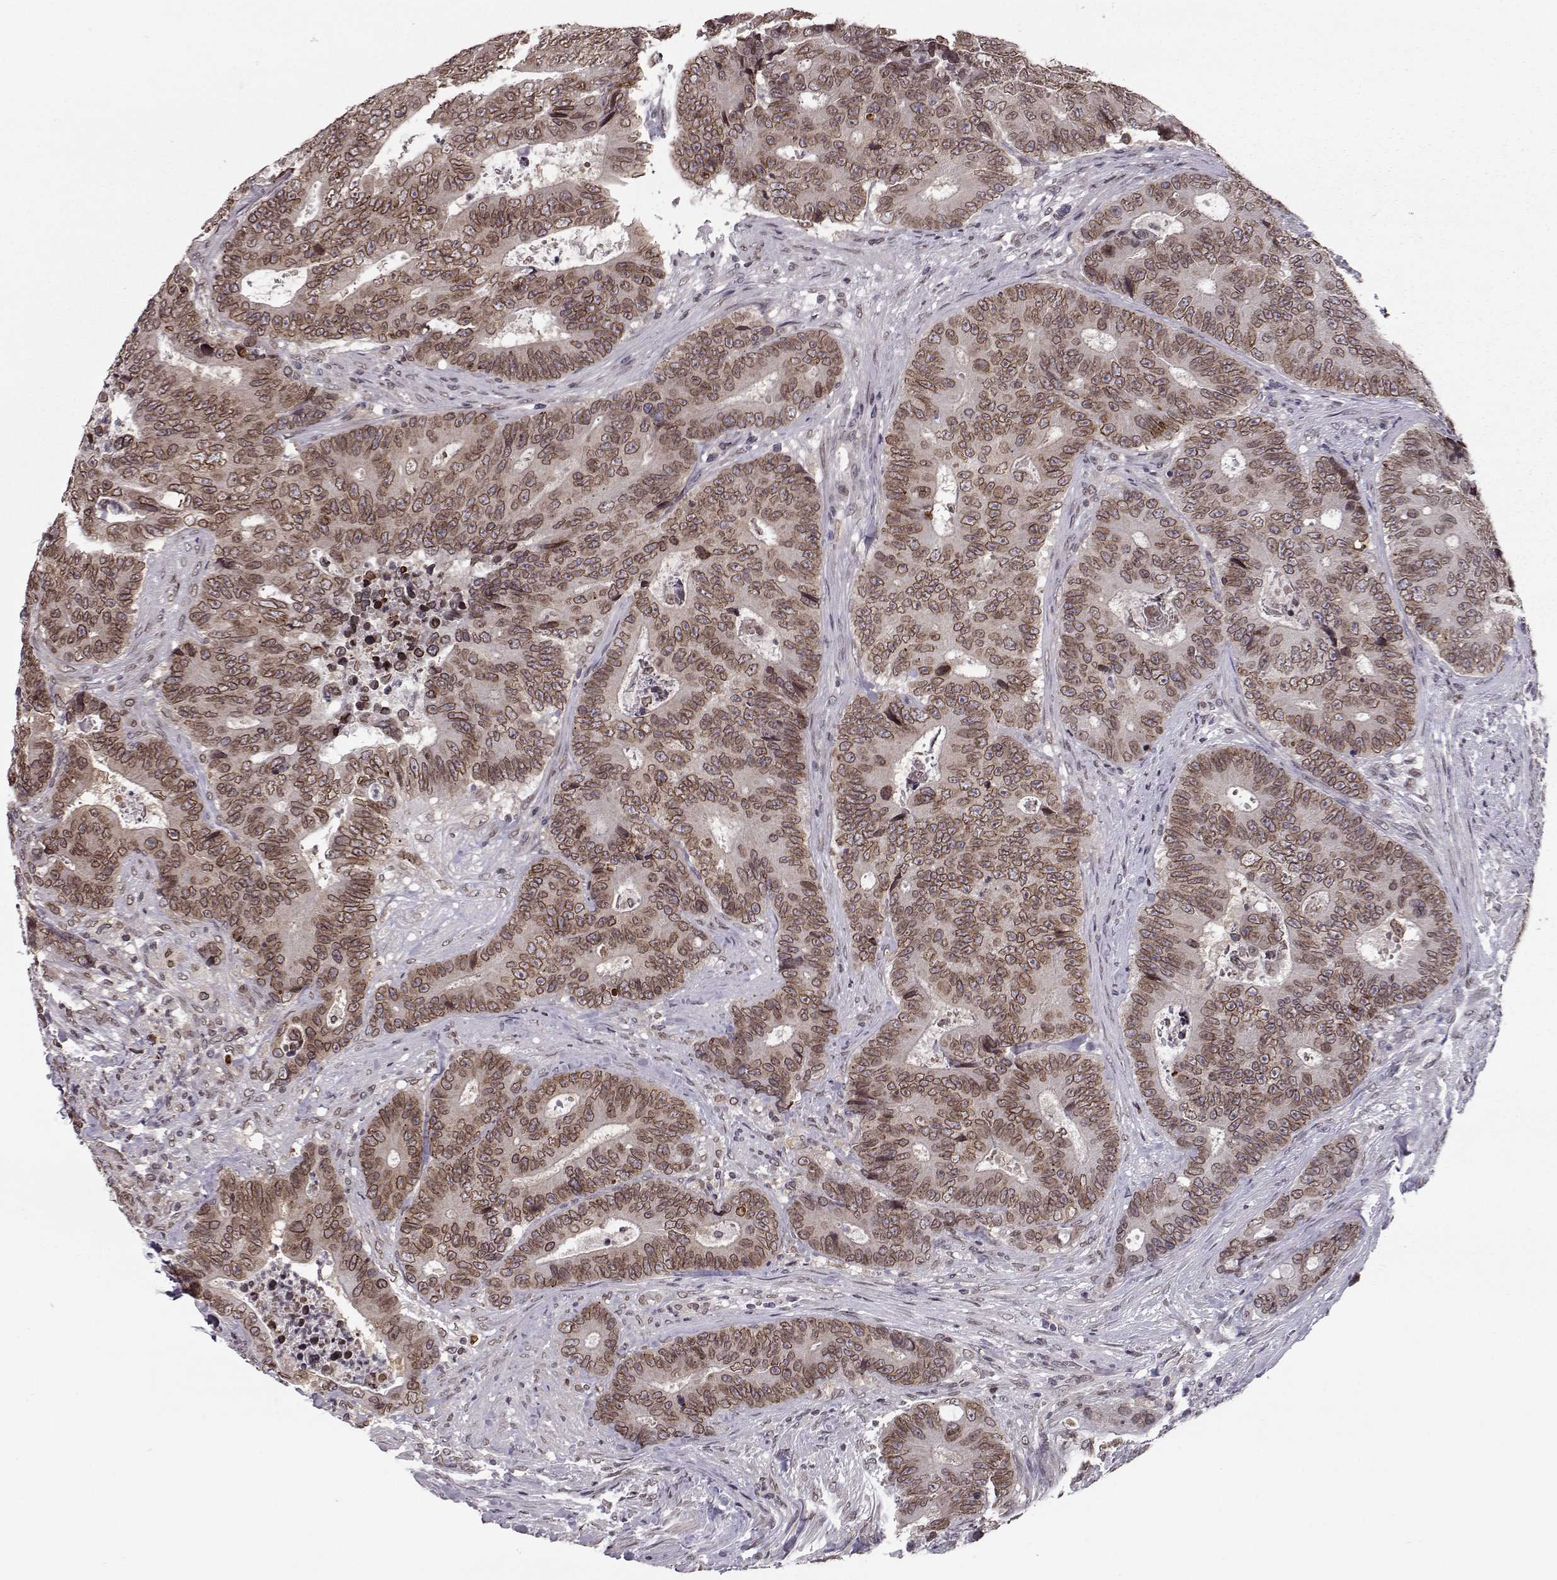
{"staining": {"intensity": "weak", "quantity": ">75%", "location": "cytoplasmic/membranous,nuclear"}, "tissue": "colorectal cancer", "cell_type": "Tumor cells", "image_type": "cancer", "snomed": [{"axis": "morphology", "description": "Adenocarcinoma, NOS"}, {"axis": "topography", "description": "Colon"}], "caption": "Tumor cells reveal weak cytoplasmic/membranous and nuclear positivity in approximately >75% of cells in colorectal cancer (adenocarcinoma). (DAB (3,3'-diaminobenzidine) IHC with brightfield microscopy, high magnification).", "gene": "NUP37", "patient": {"sex": "female", "age": 48}}